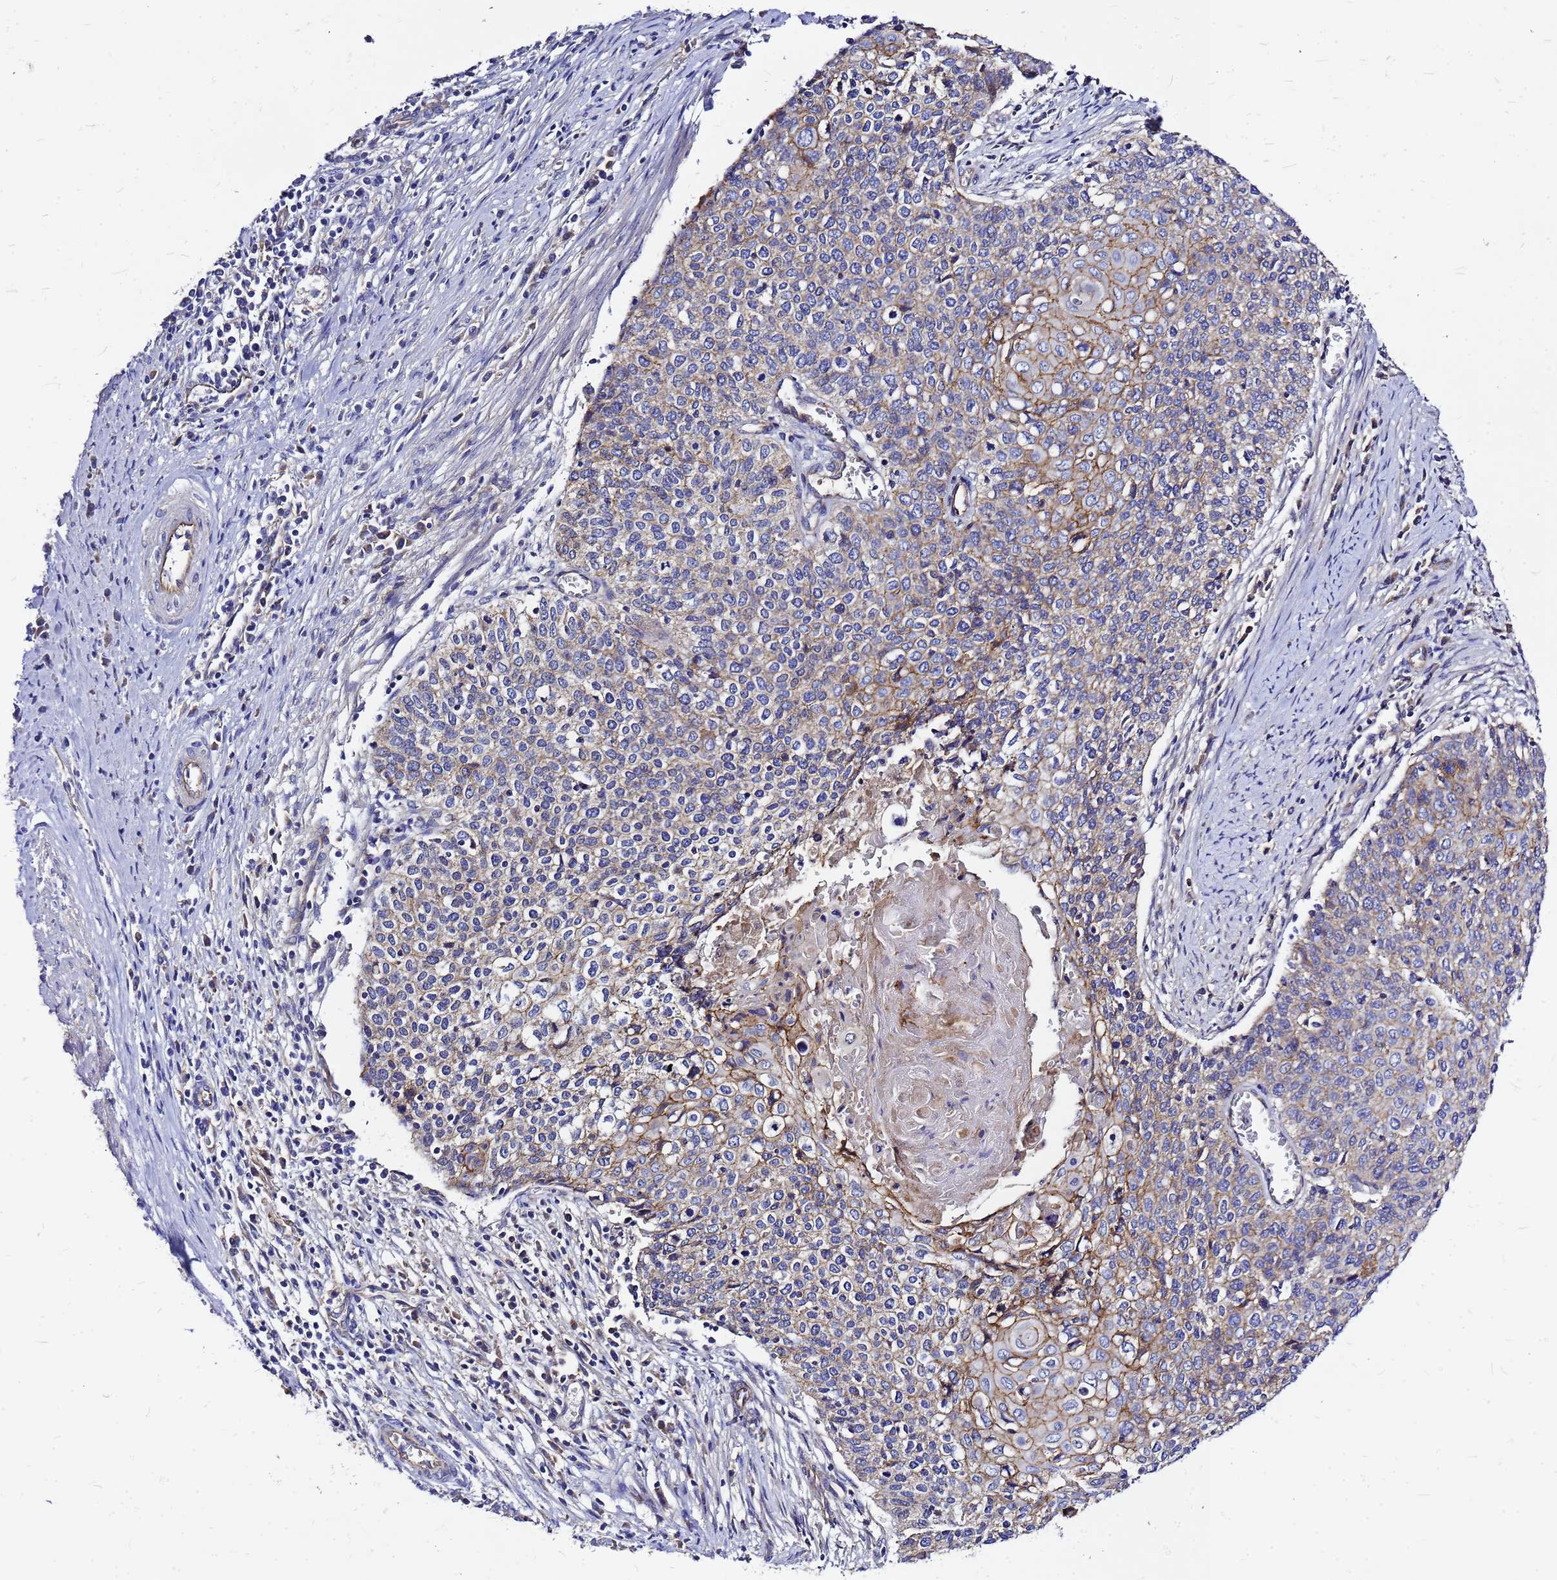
{"staining": {"intensity": "moderate", "quantity": "25%-75%", "location": "cytoplasmic/membranous"}, "tissue": "cervical cancer", "cell_type": "Tumor cells", "image_type": "cancer", "snomed": [{"axis": "morphology", "description": "Squamous cell carcinoma, NOS"}, {"axis": "topography", "description": "Cervix"}], "caption": "Brown immunohistochemical staining in human cervical squamous cell carcinoma shows moderate cytoplasmic/membranous positivity in approximately 25%-75% of tumor cells. (DAB (3,3'-diaminobenzidine) = brown stain, brightfield microscopy at high magnification).", "gene": "FBXW5", "patient": {"sex": "female", "age": 39}}